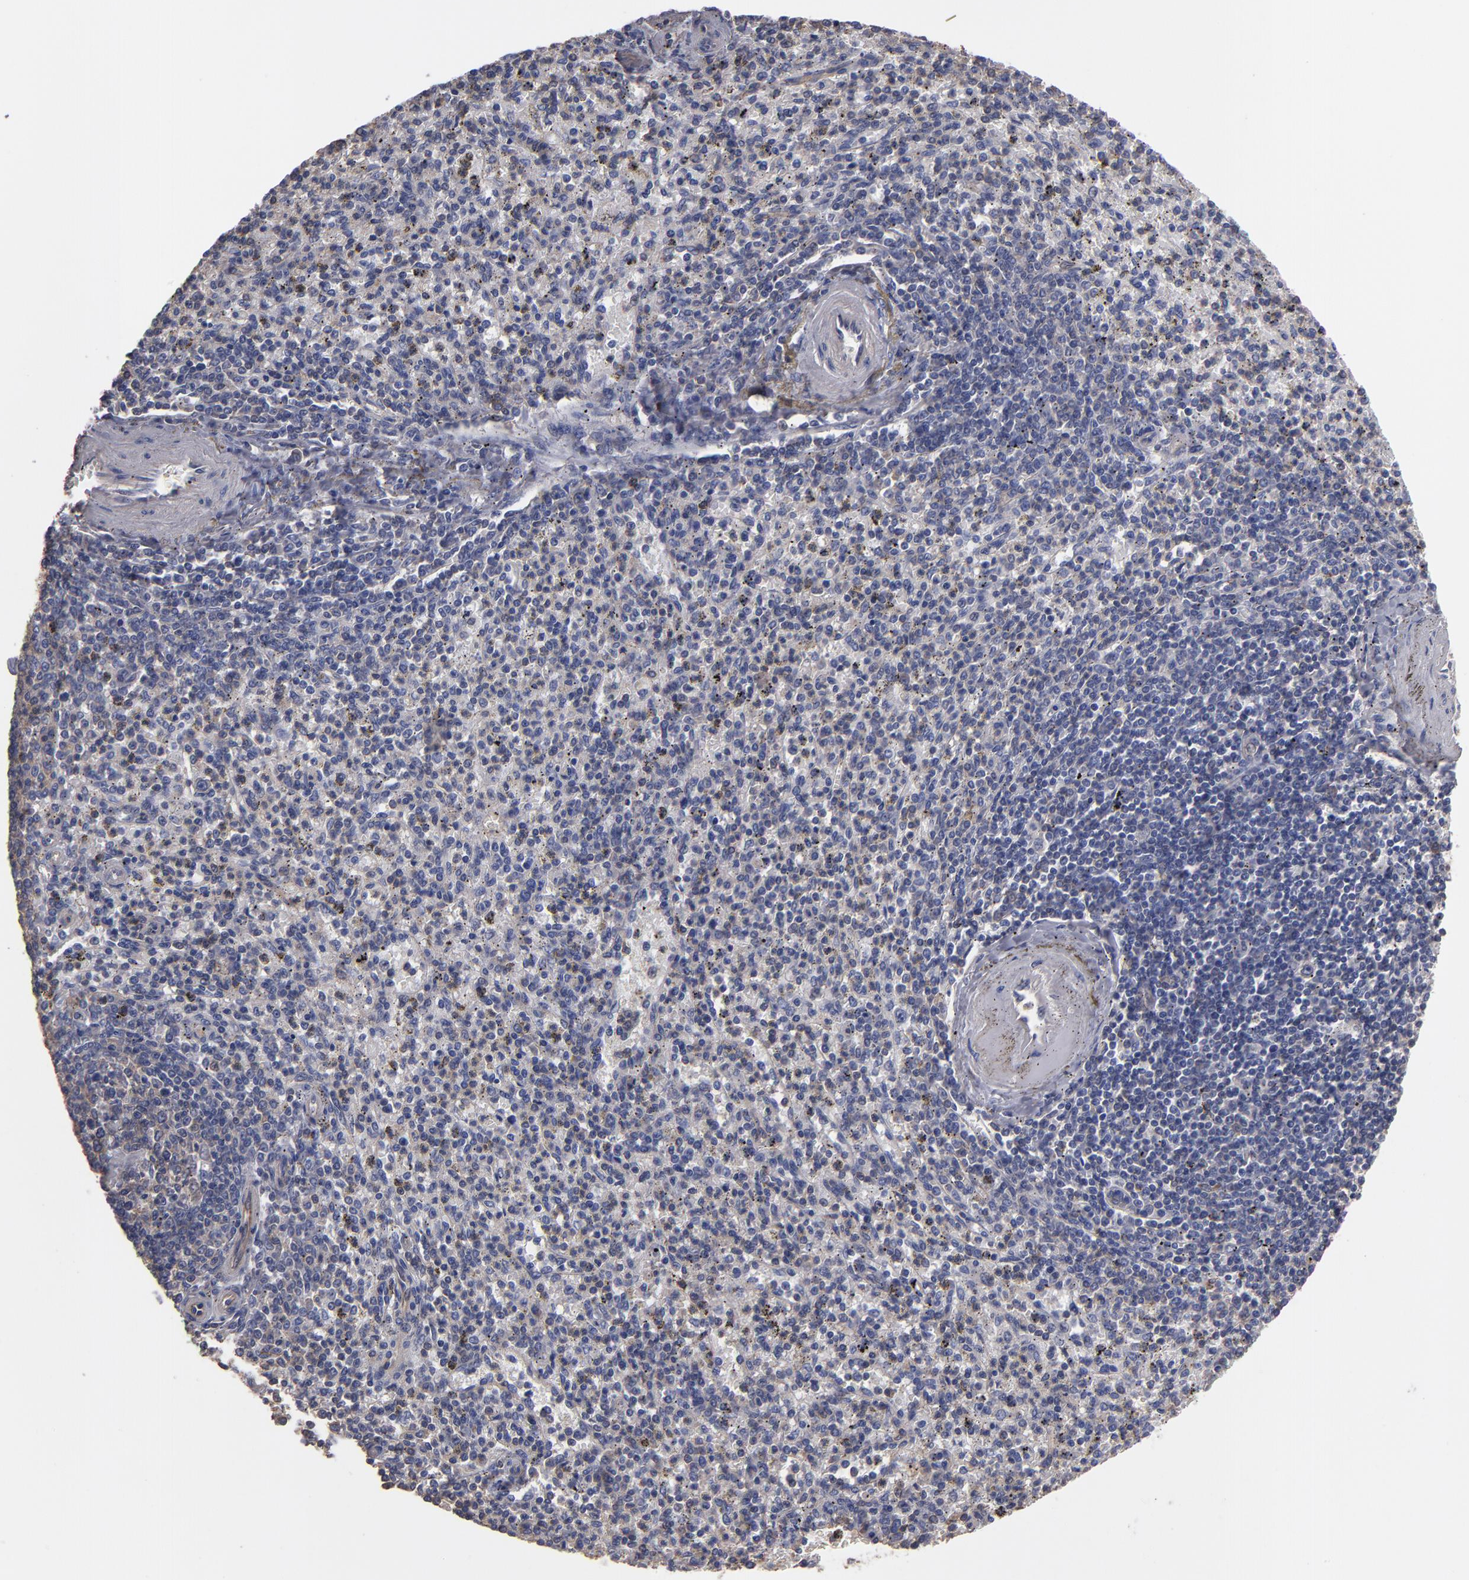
{"staining": {"intensity": "negative", "quantity": "none", "location": "none"}, "tissue": "spleen", "cell_type": "Cells in red pulp", "image_type": "normal", "snomed": [{"axis": "morphology", "description": "Normal tissue, NOS"}, {"axis": "topography", "description": "Spleen"}], "caption": "Normal spleen was stained to show a protein in brown. There is no significant staining in cells in red pulp. (DAB immunohistochemistry visualized using brightfield microscopy, high magnification).", "gene": "ESYT2", "patient": {"sex": "male", "age": 72}}